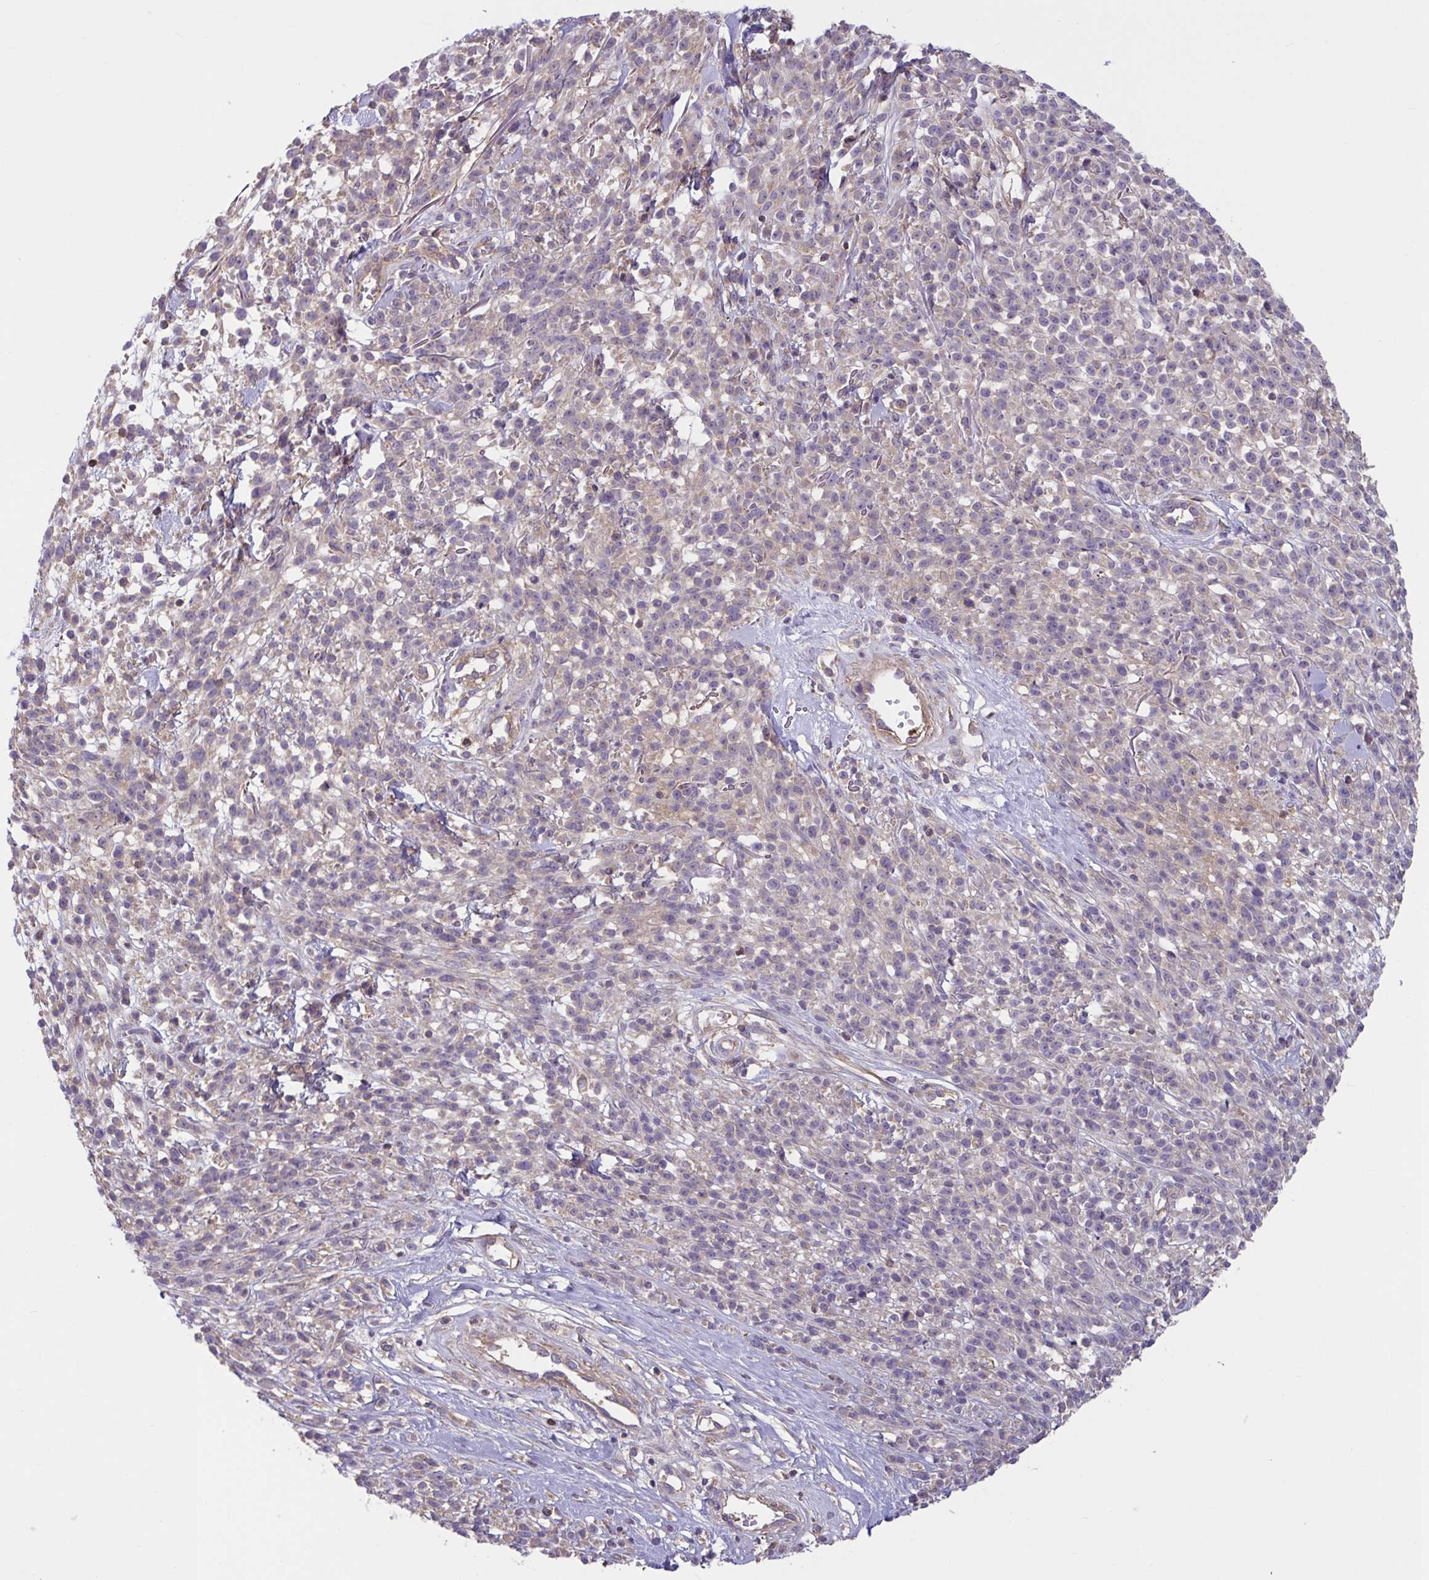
{"staining": {"intensity": "negative", "quantity": "none", "location": "none"}, "tissue": "melanoma", "cell_type": "Tumor cells", "image_type": "cancer", "snomed": [{"axis": "morphology", "description": "Malignant melanoma, NOS"}, {"axis": "topography", "description": "Skin"}, {"axis": "topography", "description": "Skin of trunk"}], "caption": "An image of human malignant melanoma is negative for staining in tumor cells. (Brightfield microscopy of DAB immunohistochemistry (IHC) at high magnification).", "gene": "WNT9B", "patient": {"sex": "male", "age": 74}}